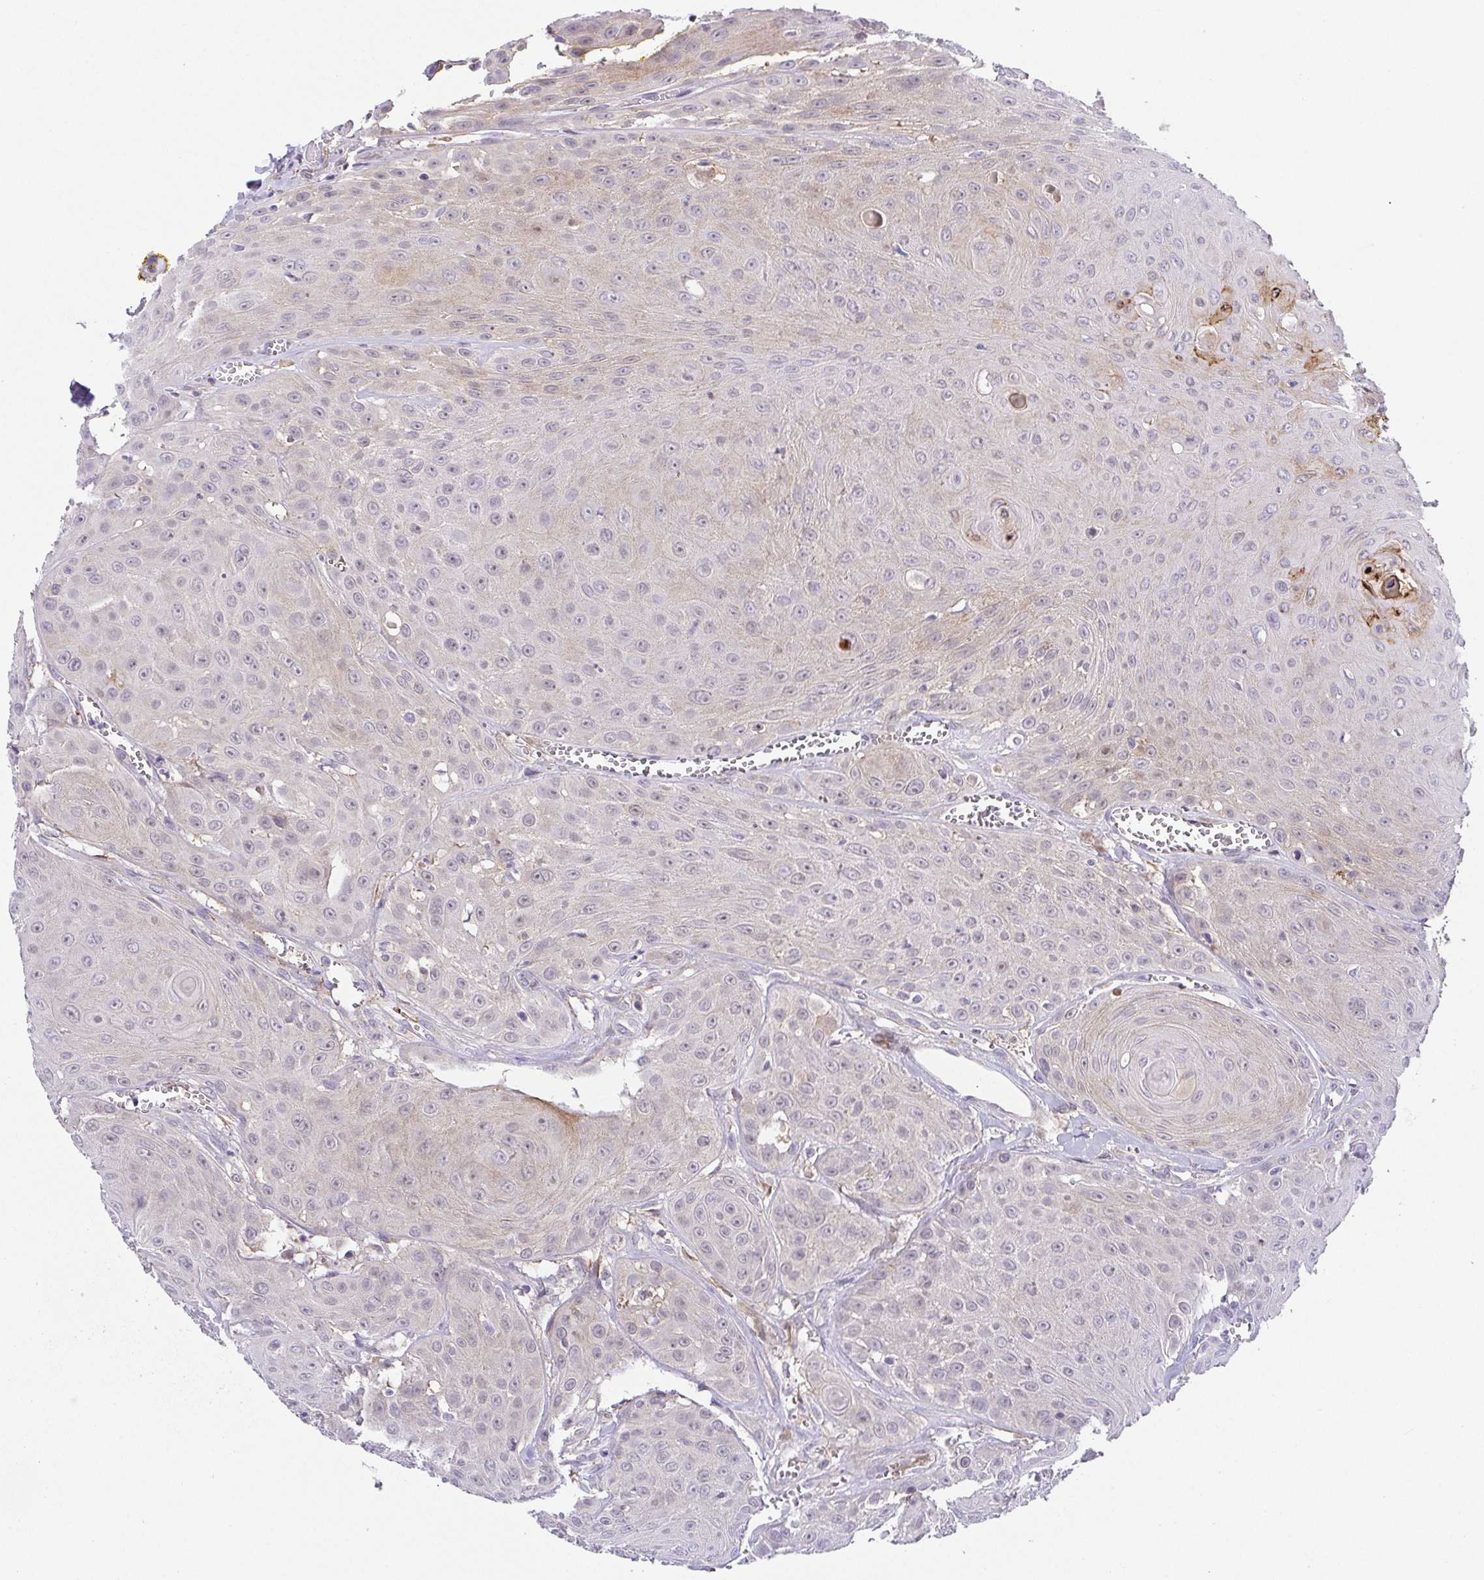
{"staining": {"intensity": "negative", "quantity": "none", "location": "none"}, "tissue": "head and neck cancer", "cell_type": "Tumor cells", "image_type": "cancer", "snomed": [{"axis": "morphology", "description": "Squamous cell carcinoma, NOS"}, {"axis": "topography", "description": "Oral tissue"}, {"axis": "topography", "description": "Head-Neck"}], "caption": "High magnification brightfield microscopy of head and neck cancer stained with DAB (brown) and counterstained with hematoxylin (blue): tumor cells show no significant staining. Brightfield microscopy of IHC stained with DAB (3,3'-diaminobenzidine) (brown) and hematoxylin (blue), captured at high magnification.", "gene": "RNASE7", "patient": {"sex": "male", "age": 81}}